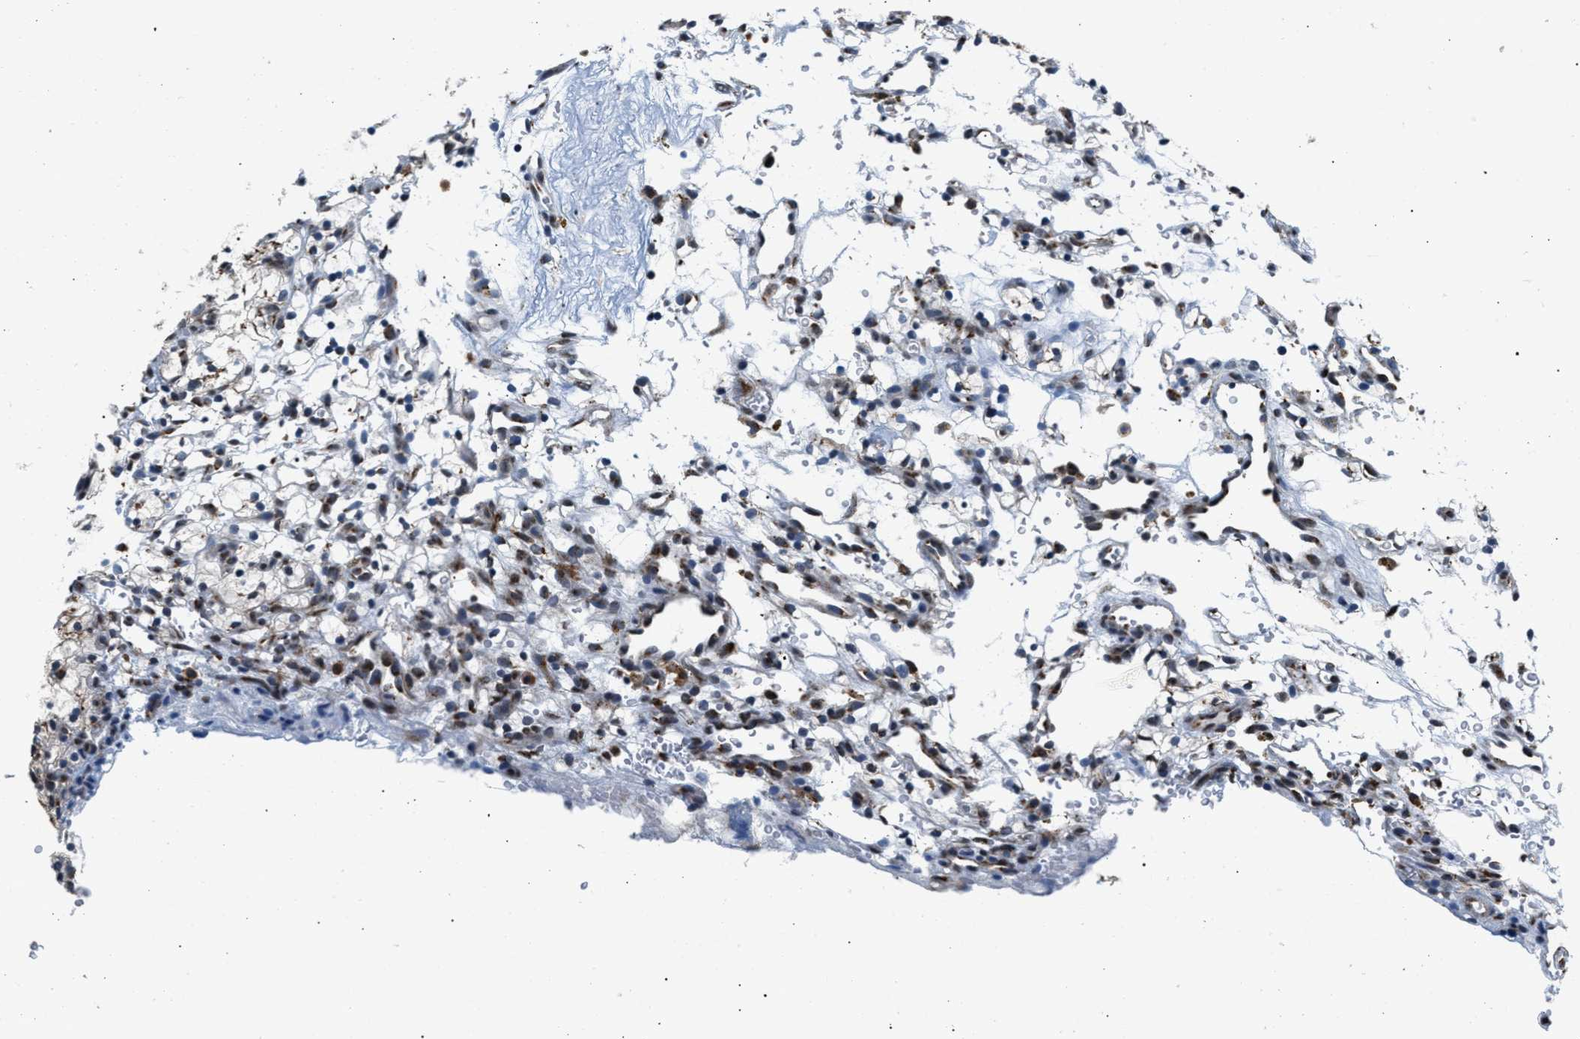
{"staining": {"intensity": "weak", "quantity": "<25%", "location": "cytoplasmic/membranous"}, "tissue": "renal cancer", "cell_type": "Tumor cells", "image_type": "cancer", "snomed": [{"axis": "morphology", "description": "Adenocarcinoma, NOS"}, {"axis": "topography", "description": "Kidney"}], "caption": "An image of renal cancer (adenocarcinoma) stained for a protein exhibits no brown staining in tumor cells.", "gene": "KCNMB2", "patient": {"sex": "female", "age": 57}}